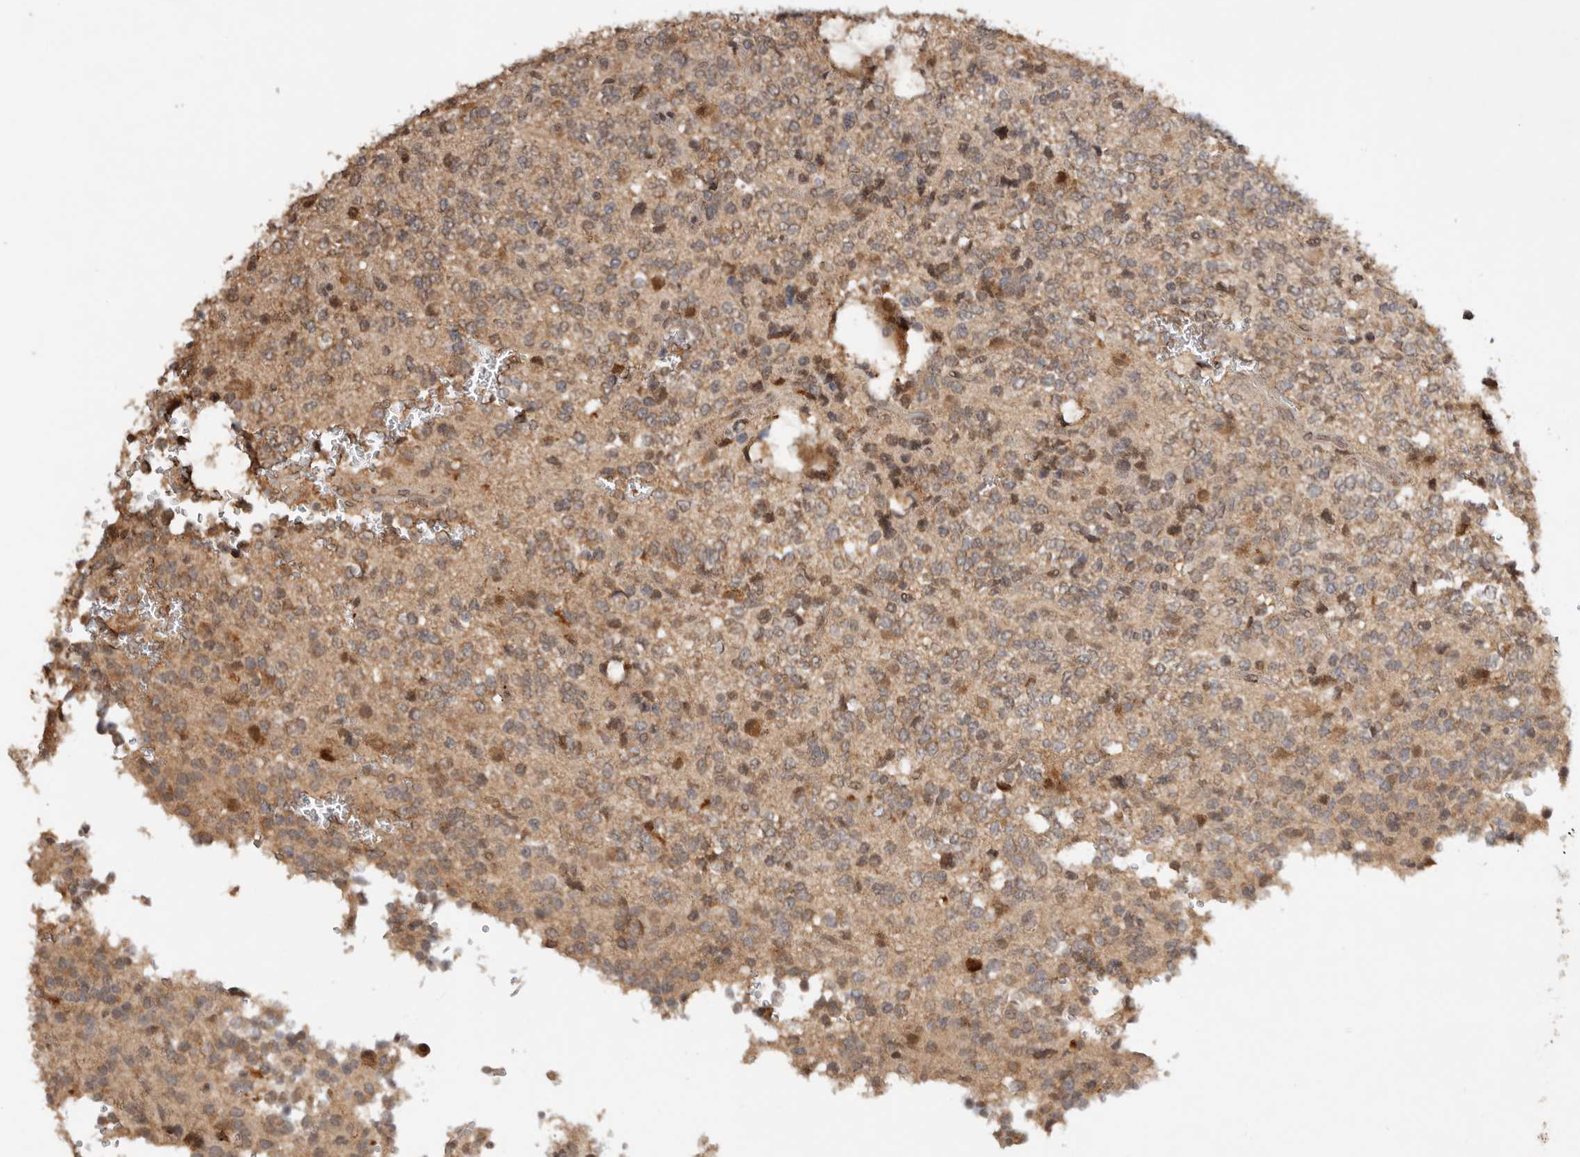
{"staining": {"intensity": "moderate", "quantity": "25%-75%", "location": "cytoplasmic/membranous,nuclear"}, "tissue": "glioma", "cell_type": "Tumor cells", "image_type": "cancer", "snomed": [{"axis": "morphology", "description": "Glioma, malignant, High grade"}, {"axis": "topography", "description": "Brain"}], "caption": "Immunohistochemical staining of human glioma demonstrates medium levels of moderate cytoplasmic/membranous and nuclear protein staining in about 25%-75% of tumor cells.", "gene": "SEC14L1", "patient": {"sex": "female", "age": 62}}